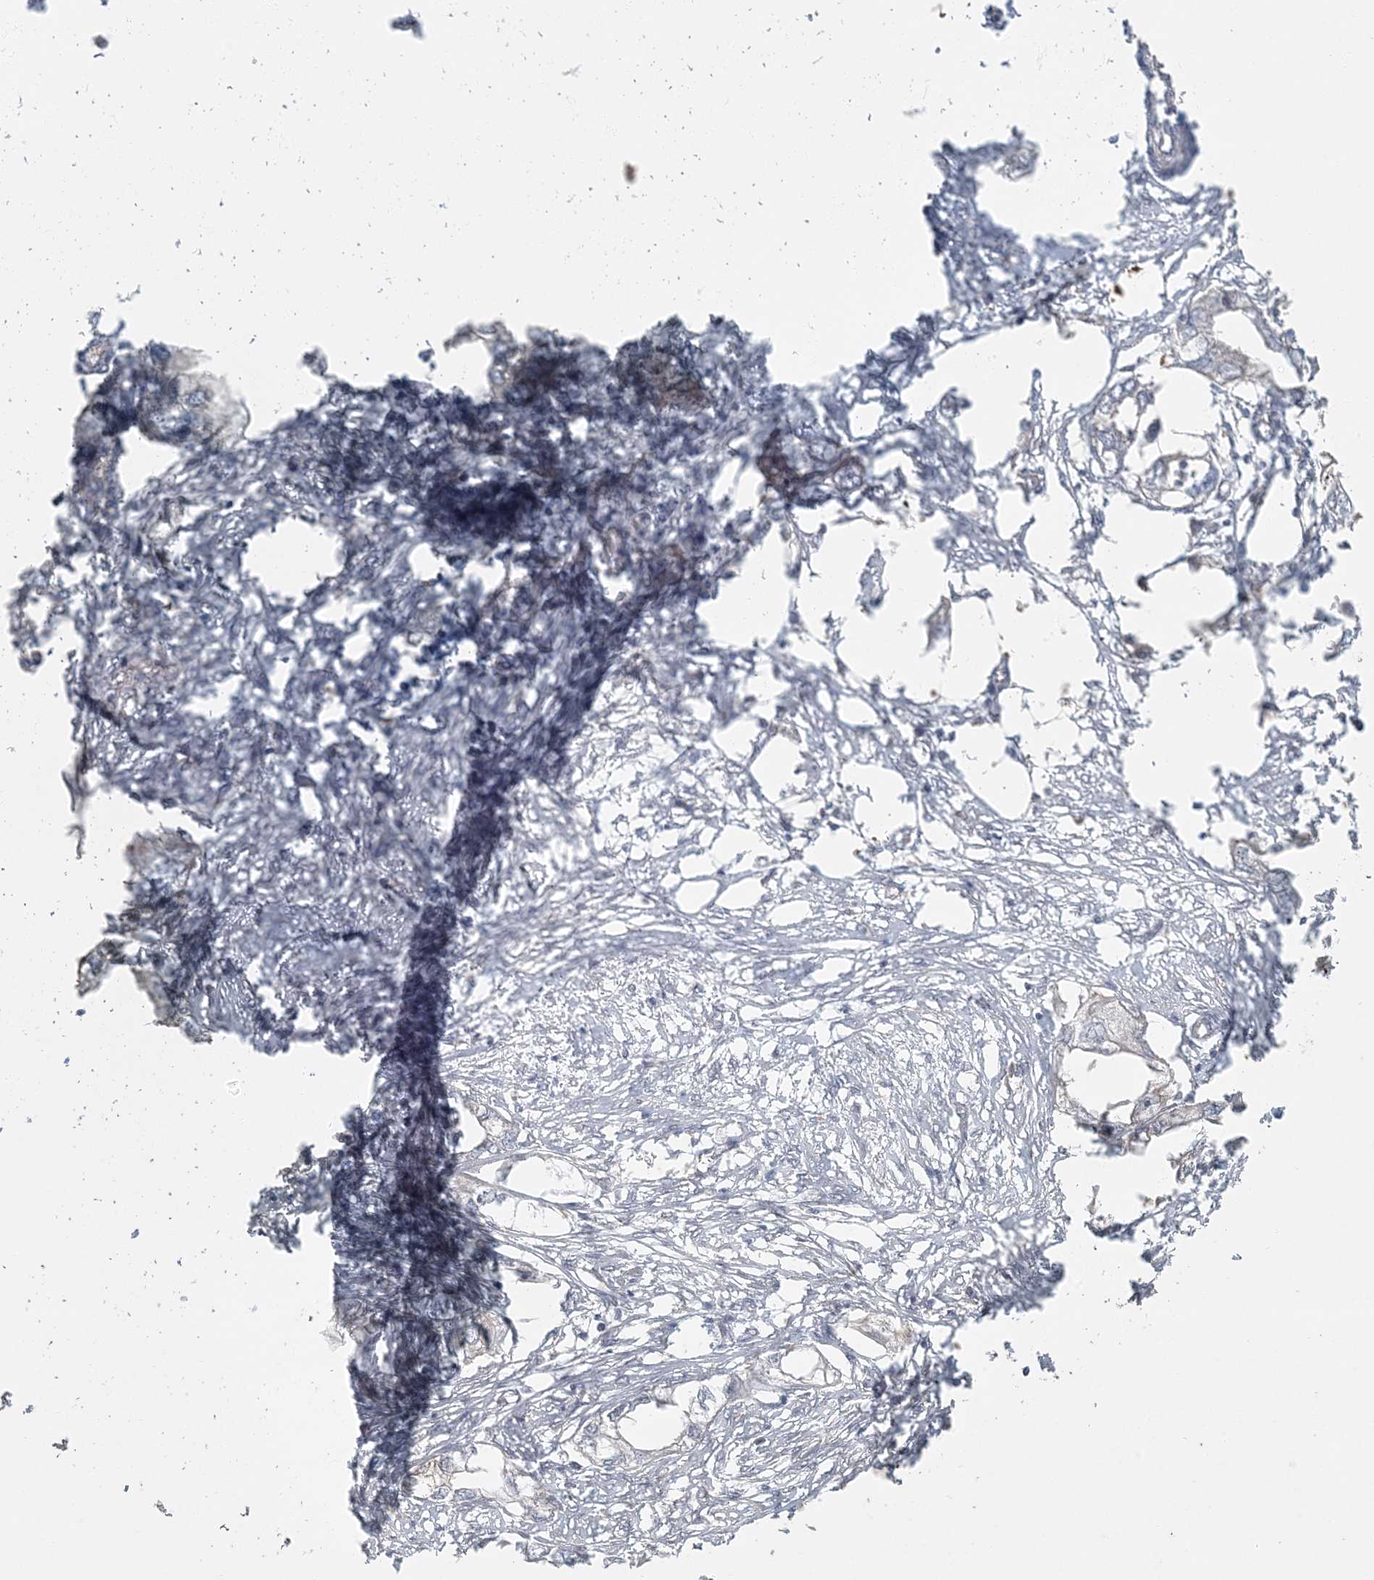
{"staining": {"intensity": "negative", "quantity": "none", "location": "none"}, "tissue": "endometrial cancer", "cell_type": "Tumor cells", "image_type": "cancer", "snomed": [{"axis": "morphology", "description": "Adenocarcinoma, NOS"}, {"axis": "morphology", "description": "Adenocarcinoma, metastatic, NOS"}, {"axis": "topography", "description": "Adipose tissue"}, {"axis": "topography", "description": "Endometrium"}], "caption": "High magnification brightfield microscopy of metastatic adenocarcinoma (endometrial) stained with DAB (3,3'-diaminobenzidine) (brown) and counterstained with hematoxylin (blue): tumor cells show no significant positivity.", "gene": "AK9", "patient": {"sex": "female", "age": 67}}